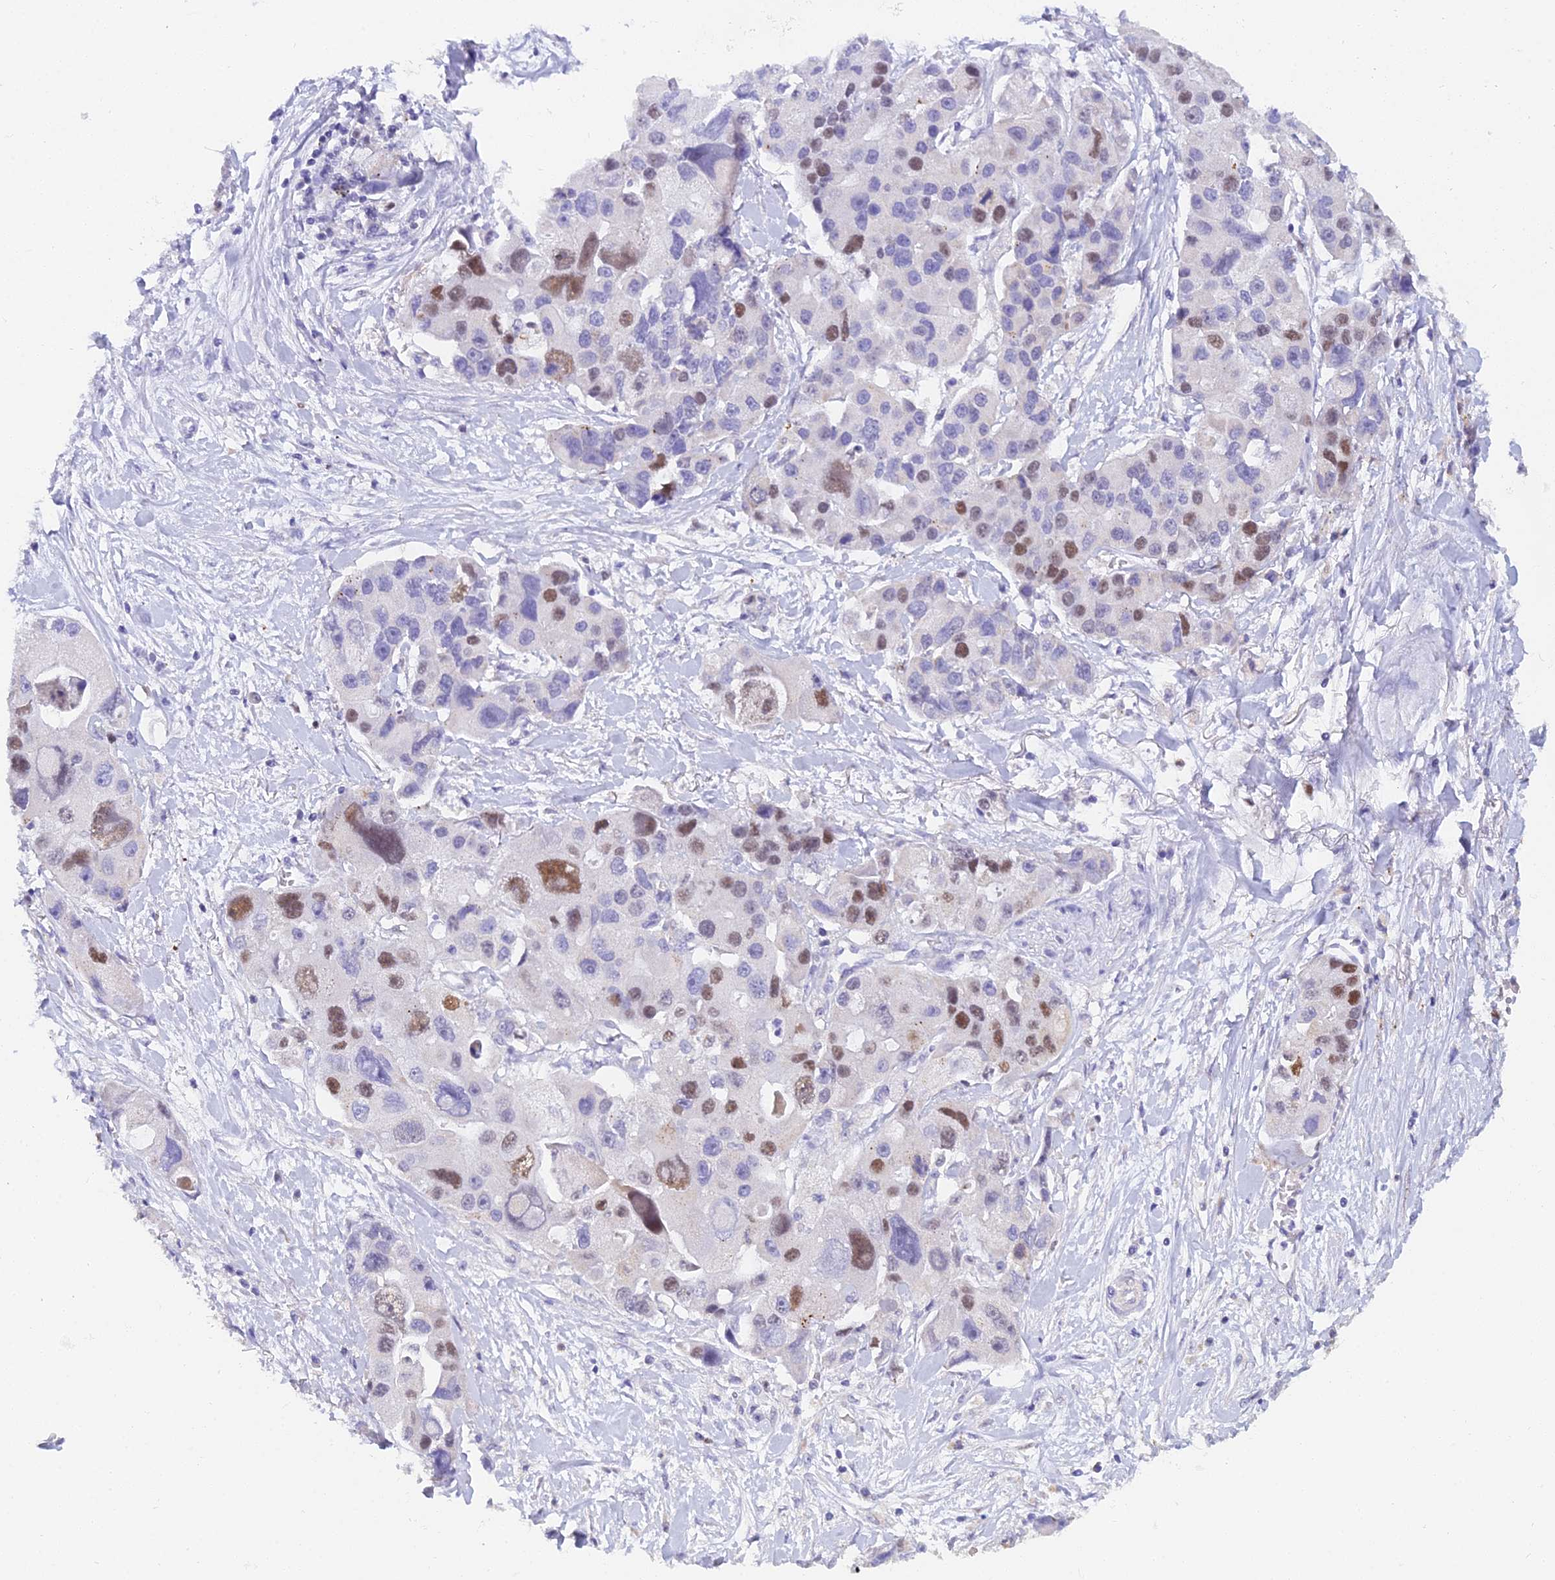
{"staining": {"intensity": "moderate", "quantity": "<25%", "location": "nuclear"}, "tissue": "lung cancer", "cell_type": "Tumor cells", "image_type": "cancer", "snomed": [{"axis": "morphology", "description": "Adenocarcinoma, NOS"}, {"axis": "topography", "description": "Lung"}], "caption": "High-magnification brightfield microscopy of lung adenocarcinoma stained with DAB (brown) and counterstained with hematoxylin (blue). tumor cells exhibit moderate nuclear expression is seen in approximately<25% of cells. Immunohistochemistry (ihc) stains the protein of interest in brown and the nuclei are stained blue.", "gene": "MCM2", "patient": {"sex": "female", "age": 54}}